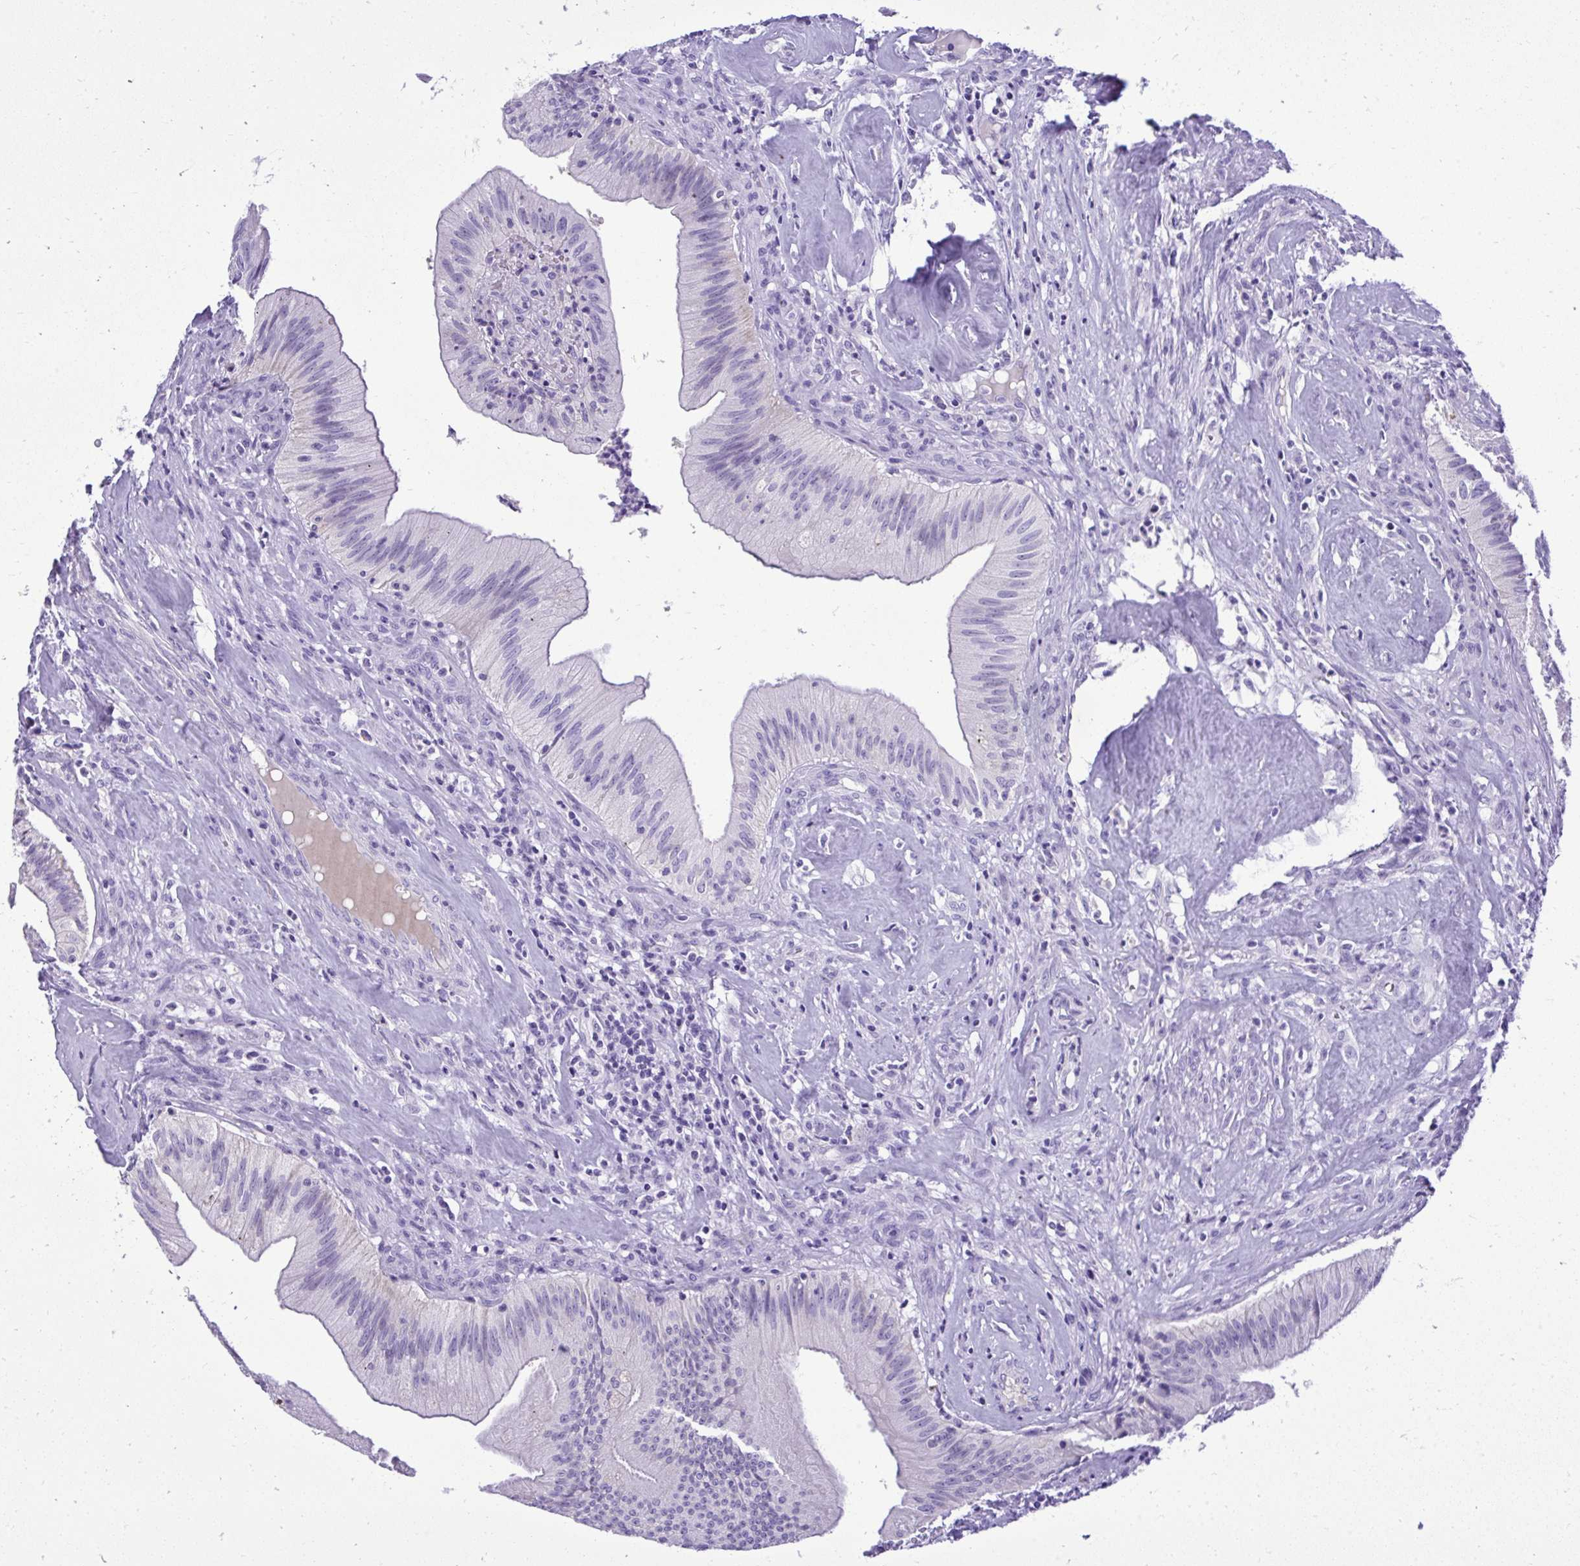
{"staining": {"intensity": "negative", "quantity": "none", "location": "none"}, "tissue": "head and neck cancer", "cell_type": "Tumor cells", "image_type": "cancer", "snomed": [{"axis": "morphology", "description": "Adenocarcinoma, NOS"}, {"axis": "topography", "description": "Head-Neck"}], "caption": "Photomicrograph shows no protein staining in tumor cells of adenocarcinoma (head and neck) tissue.", "gene": "ST6GALNAC3", "patient": {"sex": "male", "age": 44}}